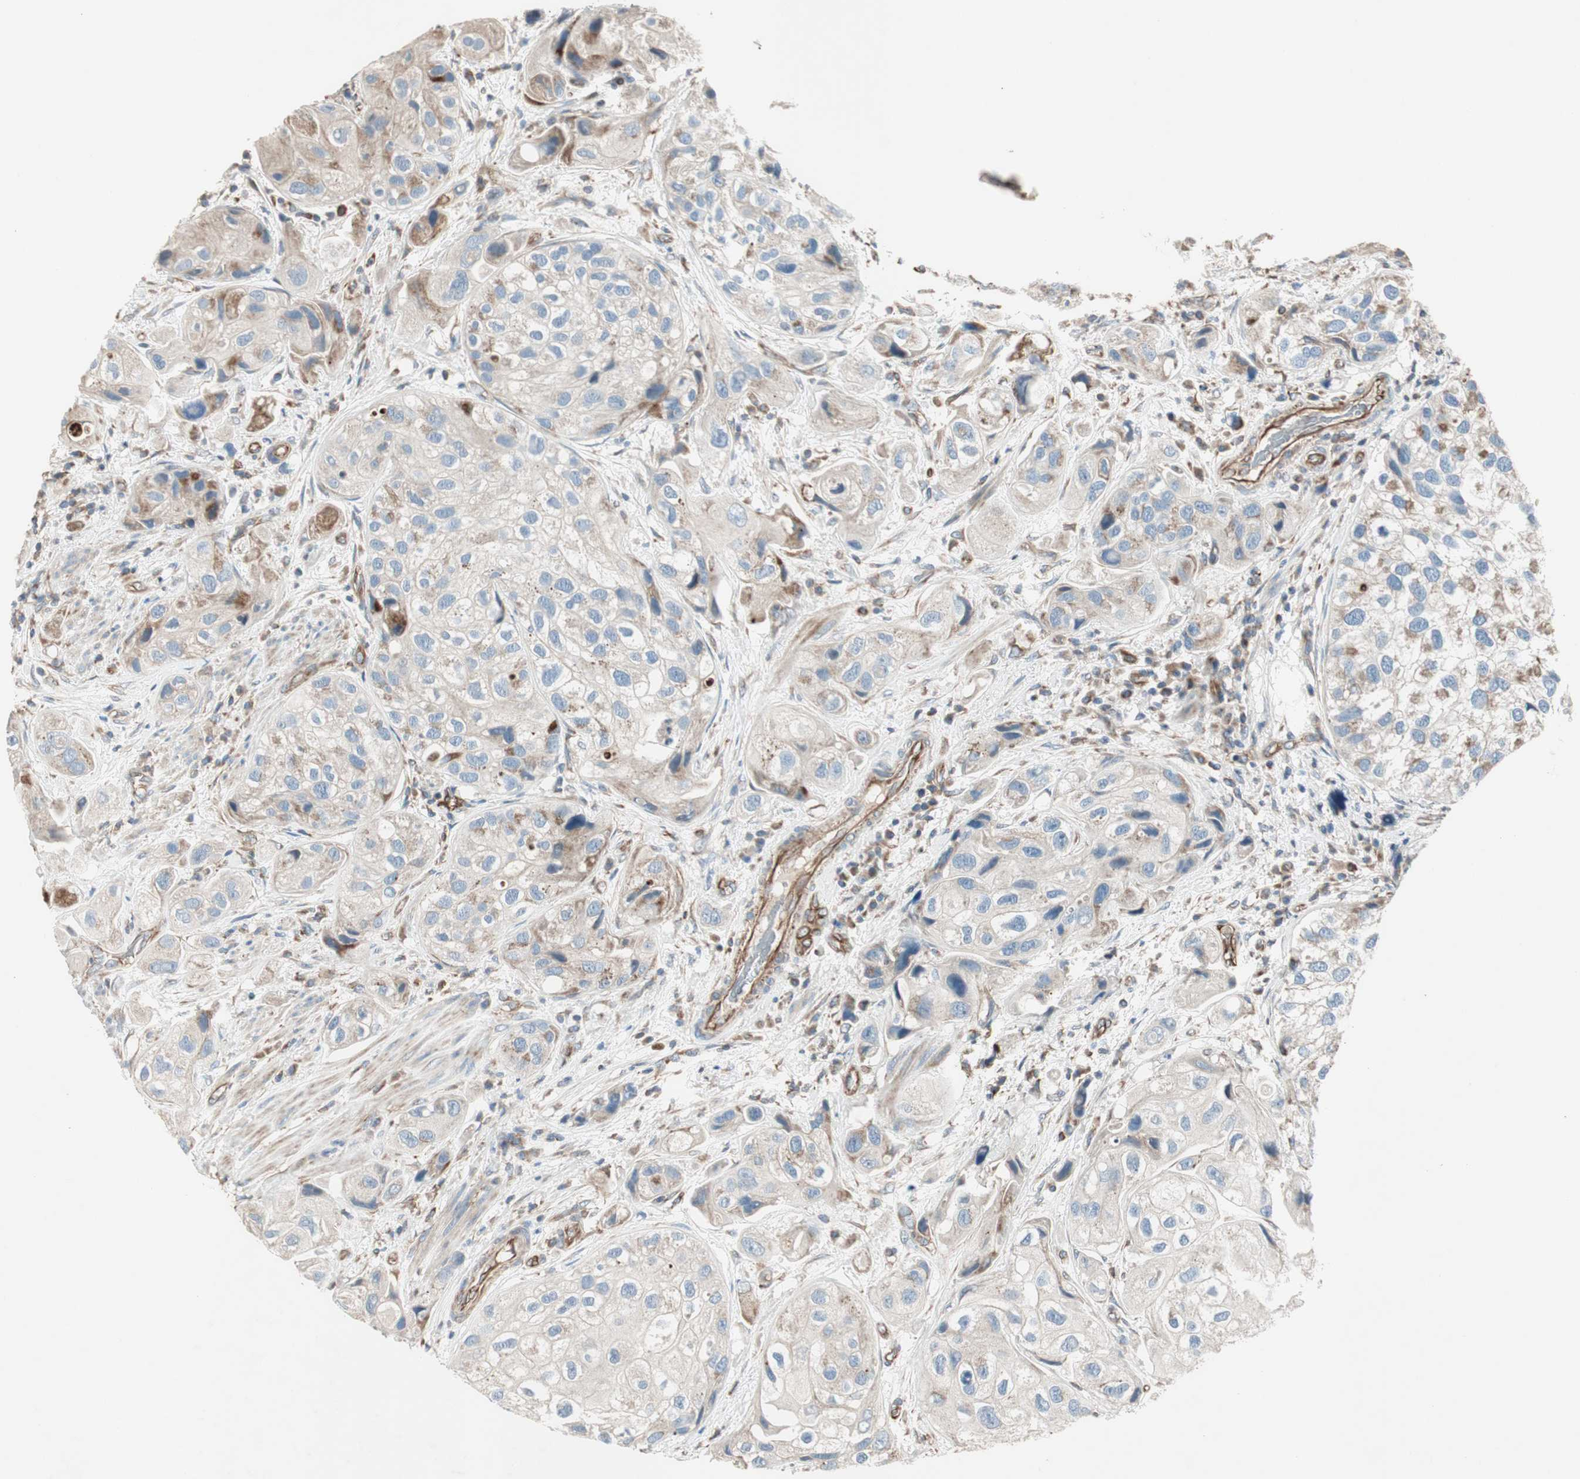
{"staining": {"intensity": "weak", "quantity": "<25%", "location": "cytoplasmic/membranous"}, "tissue": "urothelial cancer", "cell_type": "Tumor cells", "image_type": "cancer", "snomed": [{"axis": "morphology", "description": "Urothelial carcinoma, High grade"}, {"axis": "topography", "description": "Urinary bladder"}], "caption": "An image of human urothelial cancer is negative for staining in tumor cells.", "gene": "SRCIN1", "patient": {"sex": "female", "age": 64}}